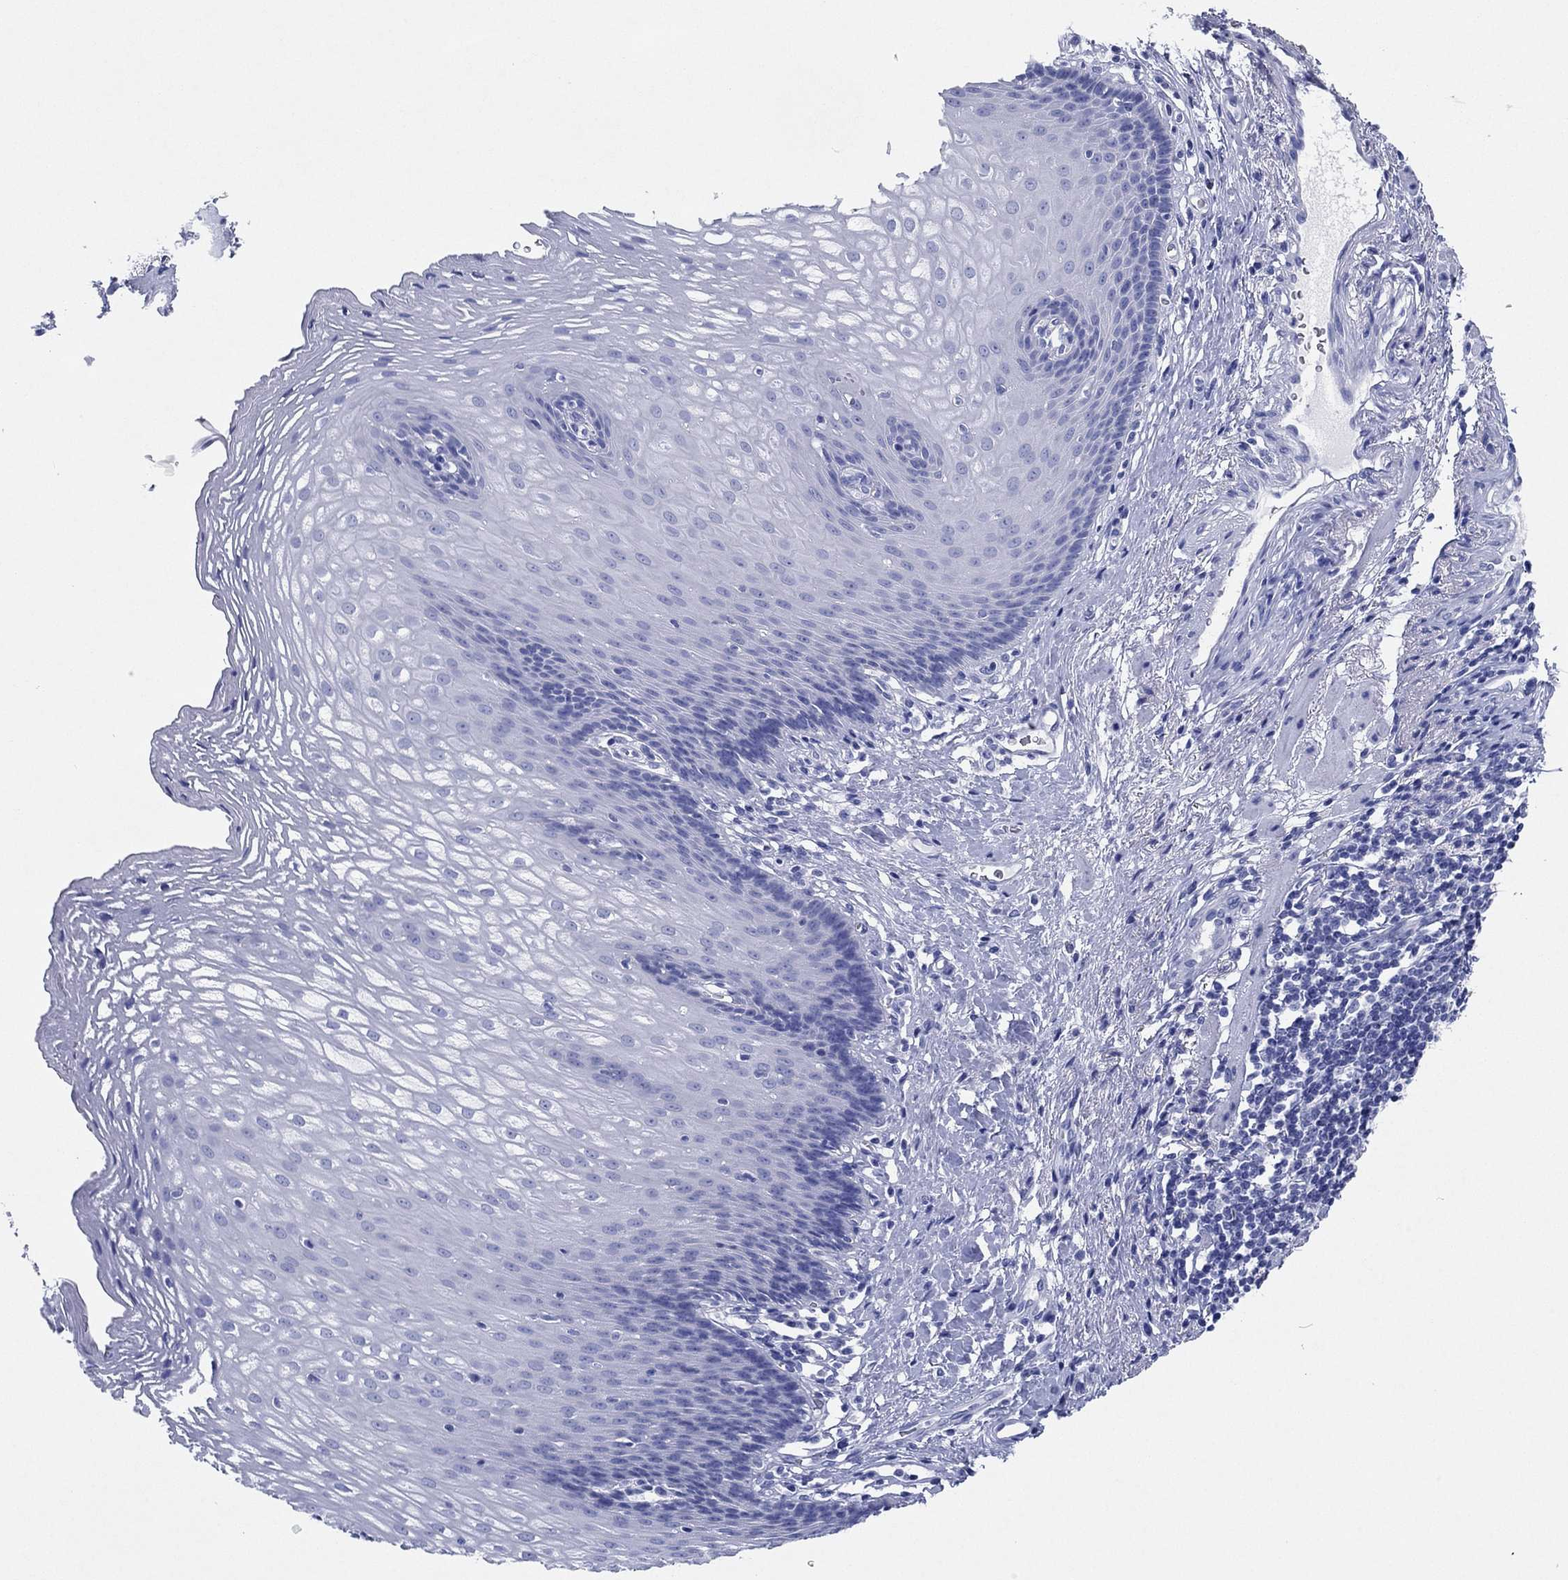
{"staining": {"intensity": "negative", "quantity": "none", "location": "none"}, "tissue": "esophagus", "cell_type": "Squamous epithelial cells", "image_type": "normal", "snomed": [{"axis": "morphology", "description": "Normal tissue, NOS"}, {"axis": "topography", "description": "Esophagus"}], "caption": "Protein analysis of normal esophagus reveals no significant positivity in squamous epithelial cells. (DAB (3,3'-diaminobenzidine) immunohistochemistry (IHC), high magnification).", "gene": "HCRT", "patient": {"sex": "male", "age": 76}}